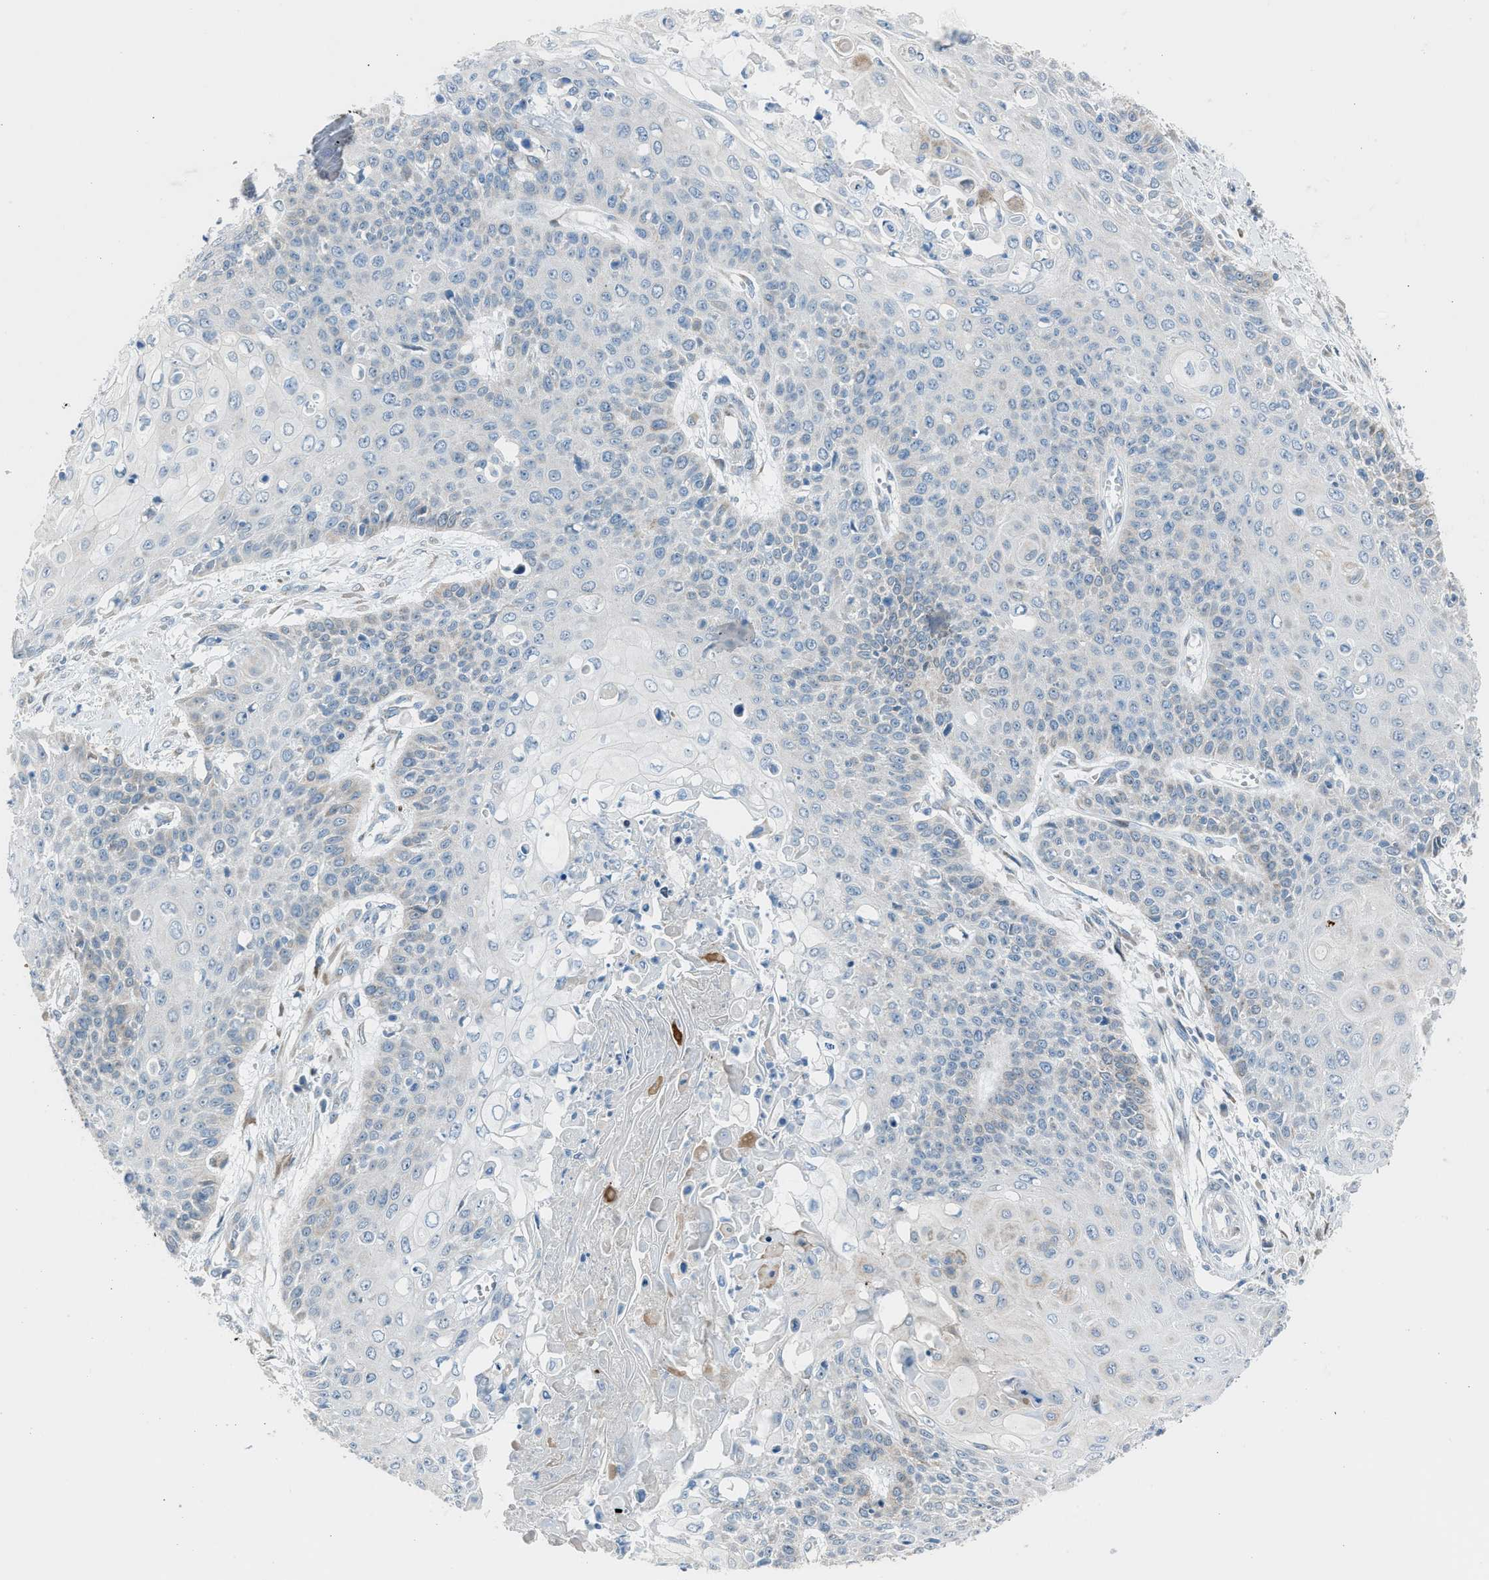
{"staining": {"intensity": "weak", "quantity": "<25%", "location": "cytoplasmic/membranous"}, "tissue": "cervical cancer", "cell_type": "Tumor cells", "image_type": "cancer", "snomed": [{"axis": "morphology", "description": "Squamous cell carcinoma, NOS"}, {"axis": "topography", "description": "Cervix"}], "caption": "An image of cervical cancer stained for a protein reveals no brown staining in tumor cells.", "gene": "RNF41", "patient": {"sex": "female", "age": 39}}